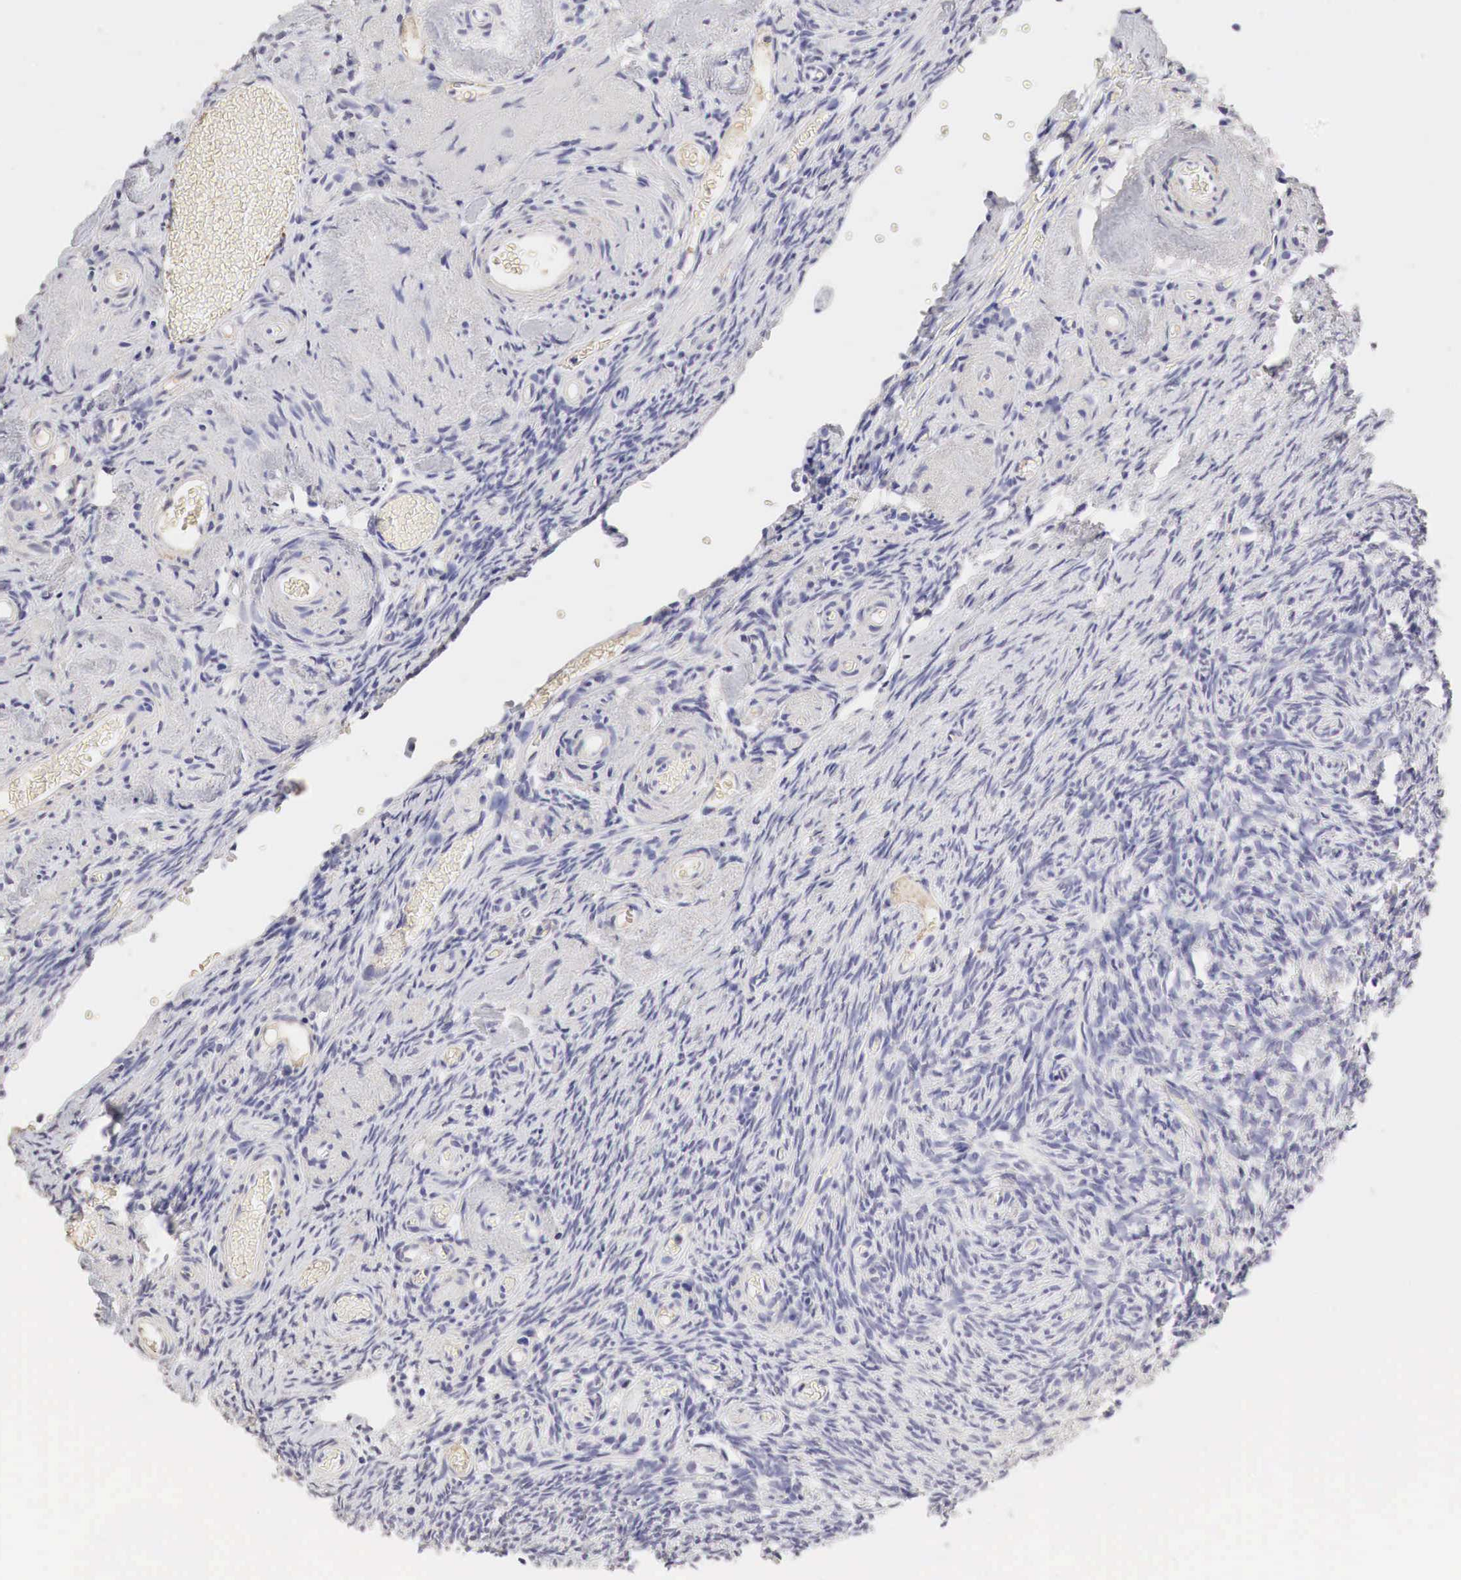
{"staining": {"intensity": "negative", "quantity": "none", "location": "none"}, "tissue": "ovary", "cell_type": "Follicle cells", "image_type": "normal", "snomed": [{"axis": "morphology", "description": "Normal tissue, NOS"}, {"axis": "topography", "description": "Ovary"}], "caption": "Ovary stained for a protein using immunohistochemistry demonstrates no positivity follicle cells.", "gene": "OTC", "patient": {"sex": "female", "age": 78}}